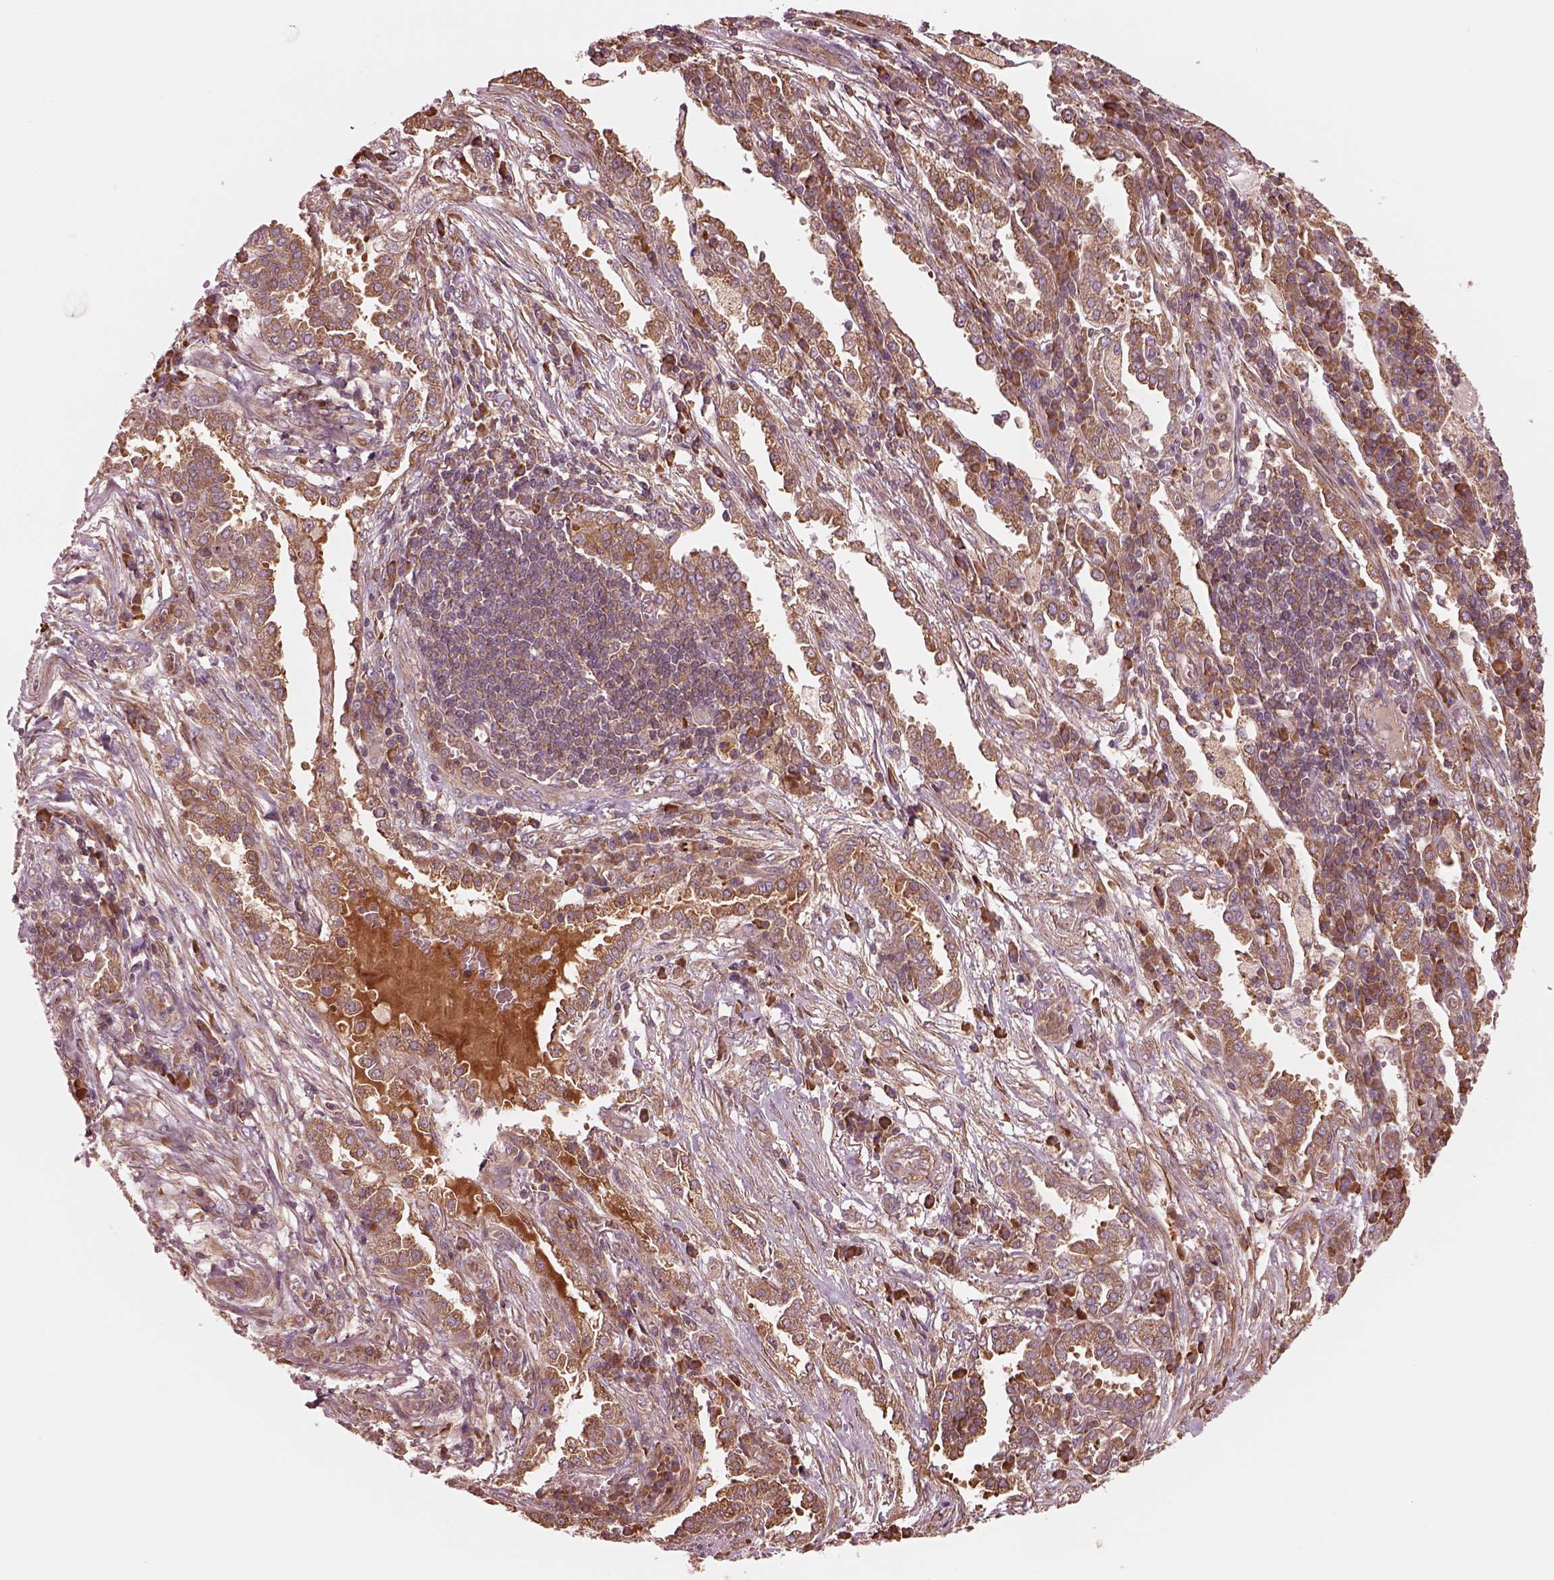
{"staining": {"intensity": "moderate", "quantity": "<25%", "location": "cytoplasmic/membranous"}, "tissue": "lung cancer", "cell_type": "Tumor cells", "image_type": "cancer", "snomed": [{"axis": "morphology", "description": "Adenocarcinoma, NOS"}, {"axis": "topography", "description": "Lung"}], "caption": "Immunohistochemical staining of human adenocarcinoma (lung) displays moderate cytoplasmic/membranous protein expression in approximately <25% of tumor cells.", "gene": "ASCC2", "patient": {"sex": "male", "age": 57}}